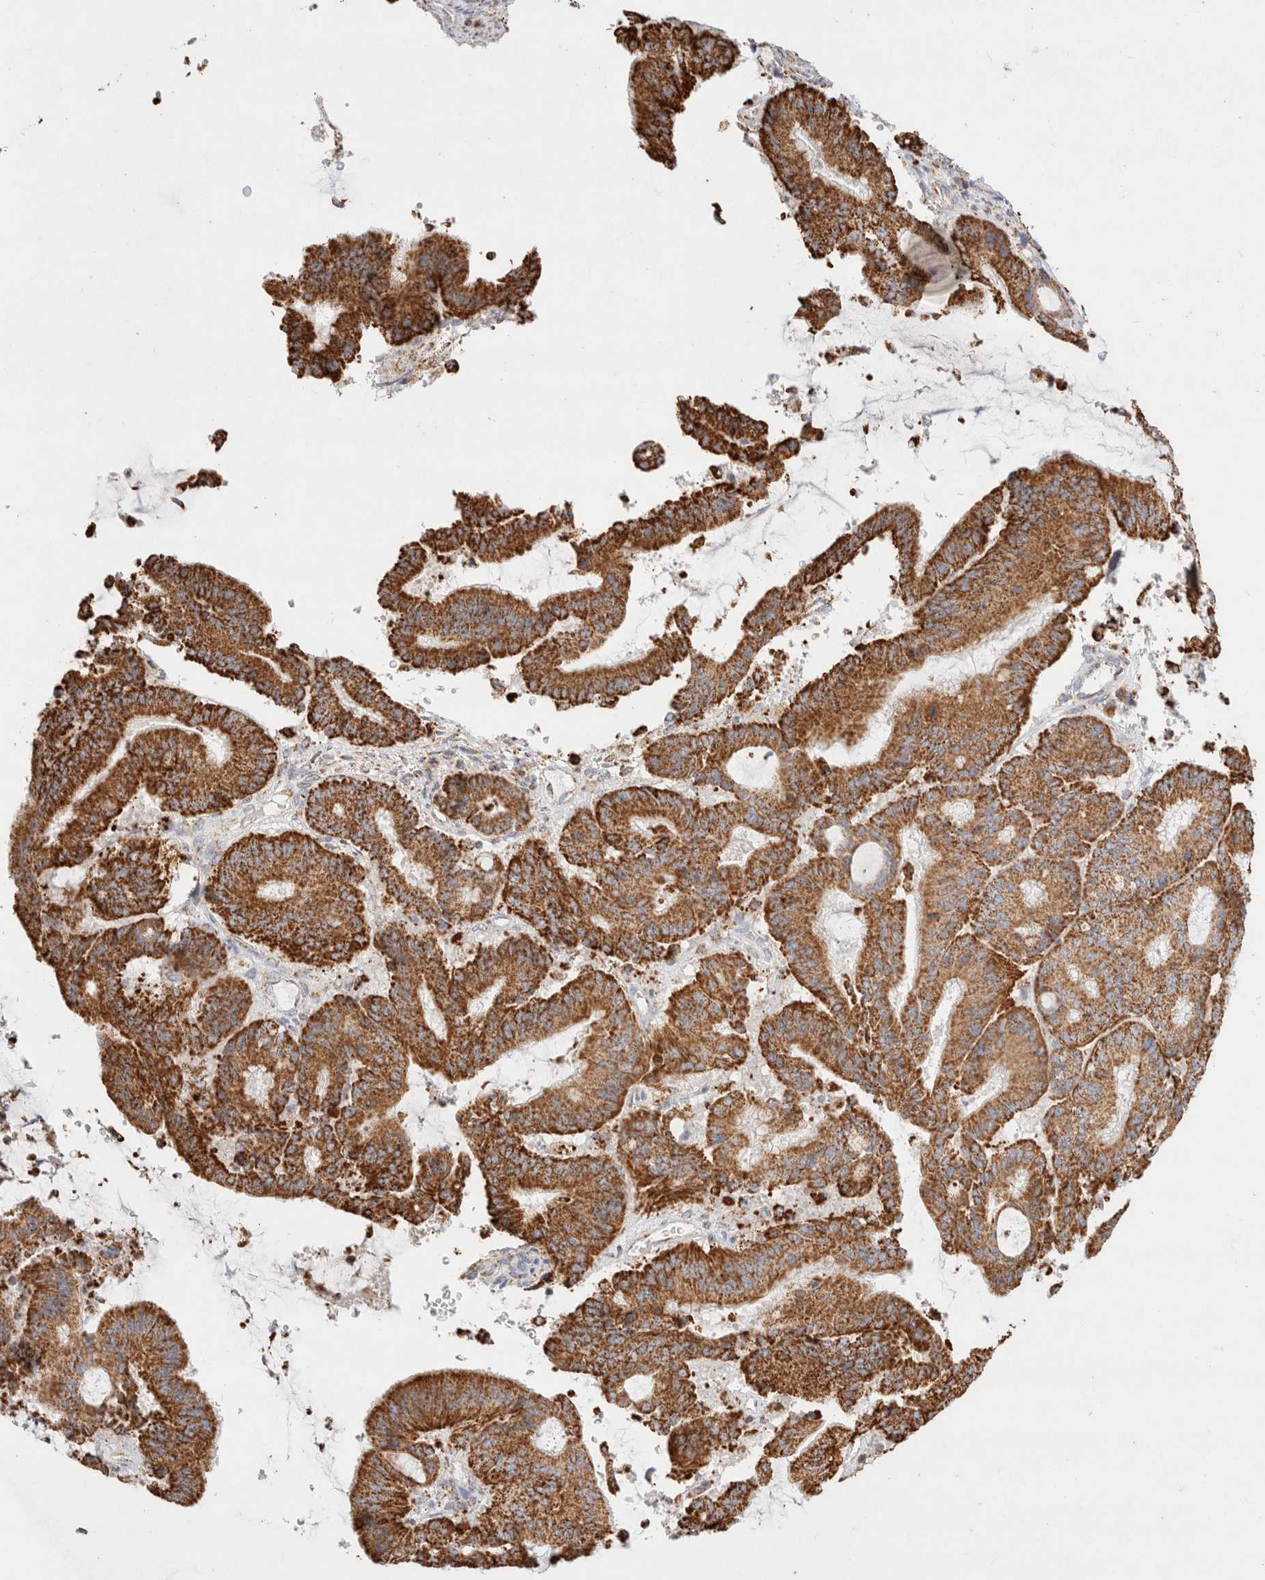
{"staining": {"intensity": "strong", "quantity": ">75%", "location": "cytoplasmic/membranous"}, "tissue": "liver cancer", "cell_type": "Tumor cells", "image_type": "cancer", "snomed": [{"axis": "morphology", "description": "Cholangiocarcinoma"}, {"axis": "topography", "description": "Liver"}], "caption": "Immunohistochemical staining of liver cancer (cholangiocarcinoma) shows high levels of strong cytoplasmic/membranous expression in about >75% of tumor cells.", "gene": "PHB2", "patient": {"sex": "female", "age": 73}}